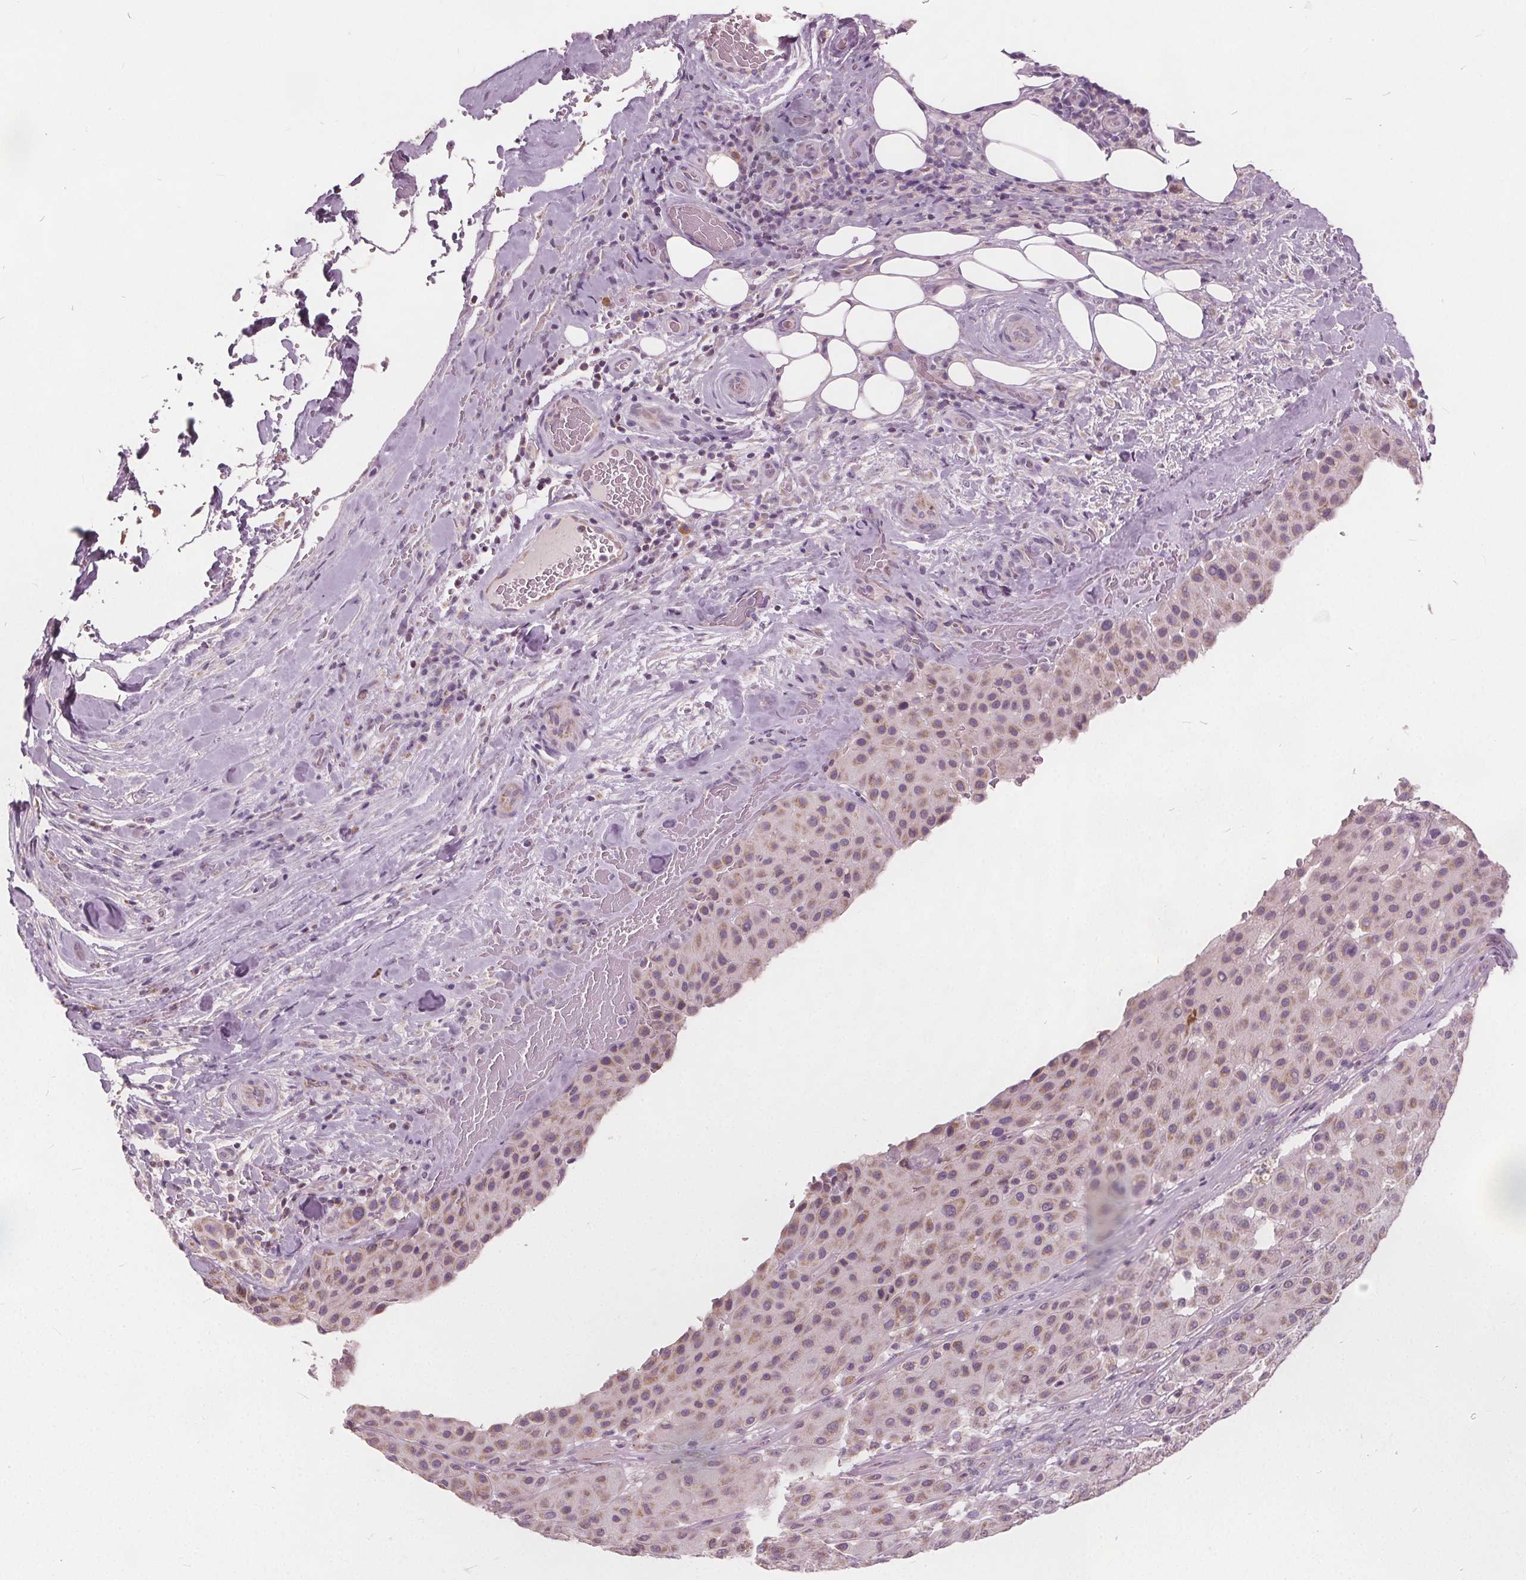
{"staining": {"intensity": "moderate", "quantity": ">75%", "location": "cytoplasmic/membranous"}, "tissue": "melanoma", "cell_type": "Tumor cells", "image_type": "cancer", "snomed": [{"axis": "morphology", "description": "Malignant melanoma, Metastatic site"}, {"axis": "topography", "description": "Smooth muscle"}], "caption": "Melanoma was stained to show a protein in brown. There is medium levels of moderate cytoplasmic/membranous expression in about >75% of tumor cells. (brown staining indicates protein expression, while blue staining denotes nuclei).", "gene": "ECI2", "patient": {"sex": "male", "age": 41}}